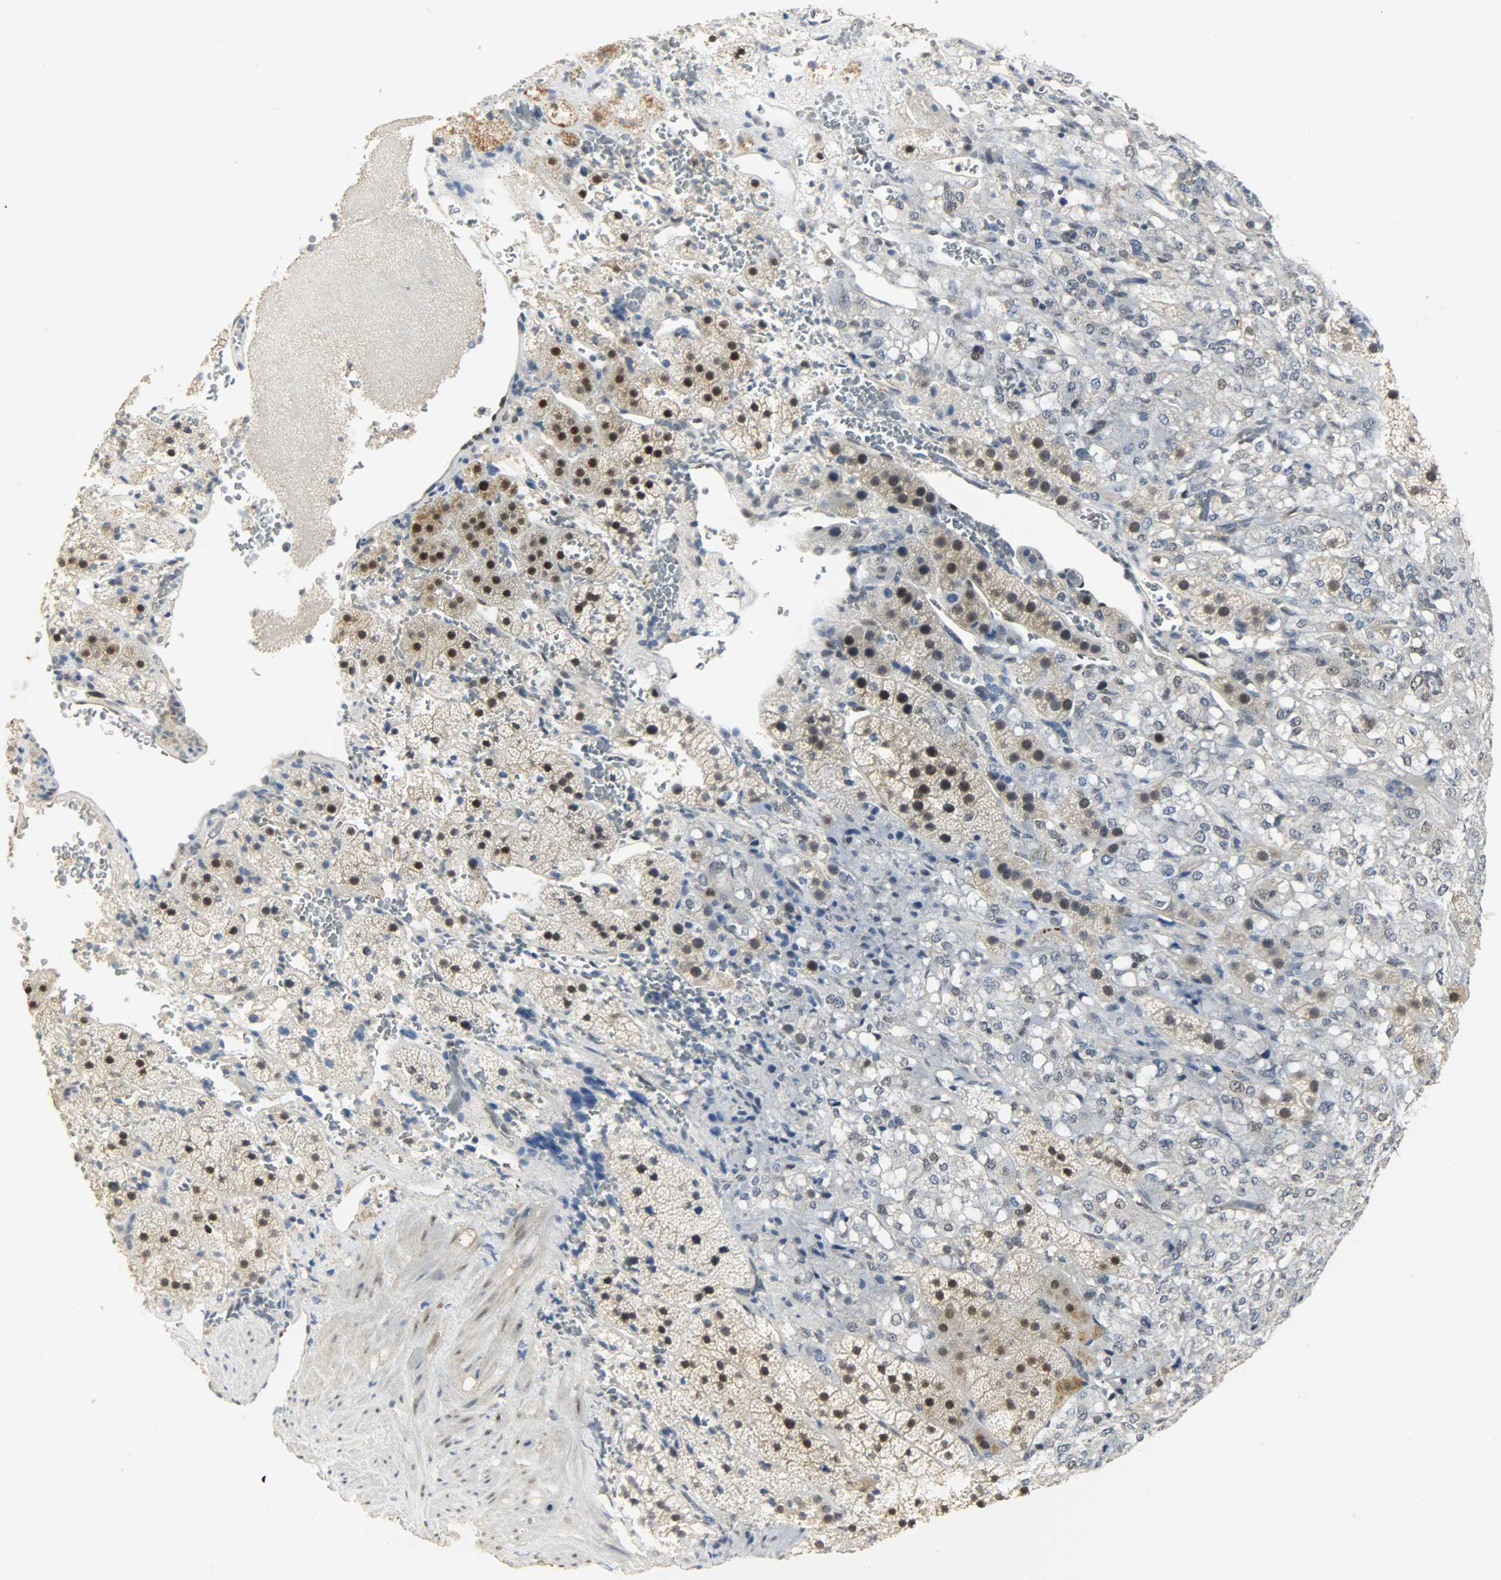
{"staining": {"intensity": "strong", "quantity": ">75%", "location": "nuclear"}, "tissue": "adrenal gland", "cell_type": "Glandular cells", "image_type": "normal", "snomed": [{"axis": "morphology", "description": "Normal tissue, NOS"}, {"axis": "topography", "description": "Adrenal gland"}], "caption": "A brown stain shows strong nuclear positivity of a protein in glandular cells of unremarkable adrenal gland.", "gene": "NPEPL1", "patient": {"sex": "female", "age": 44}}